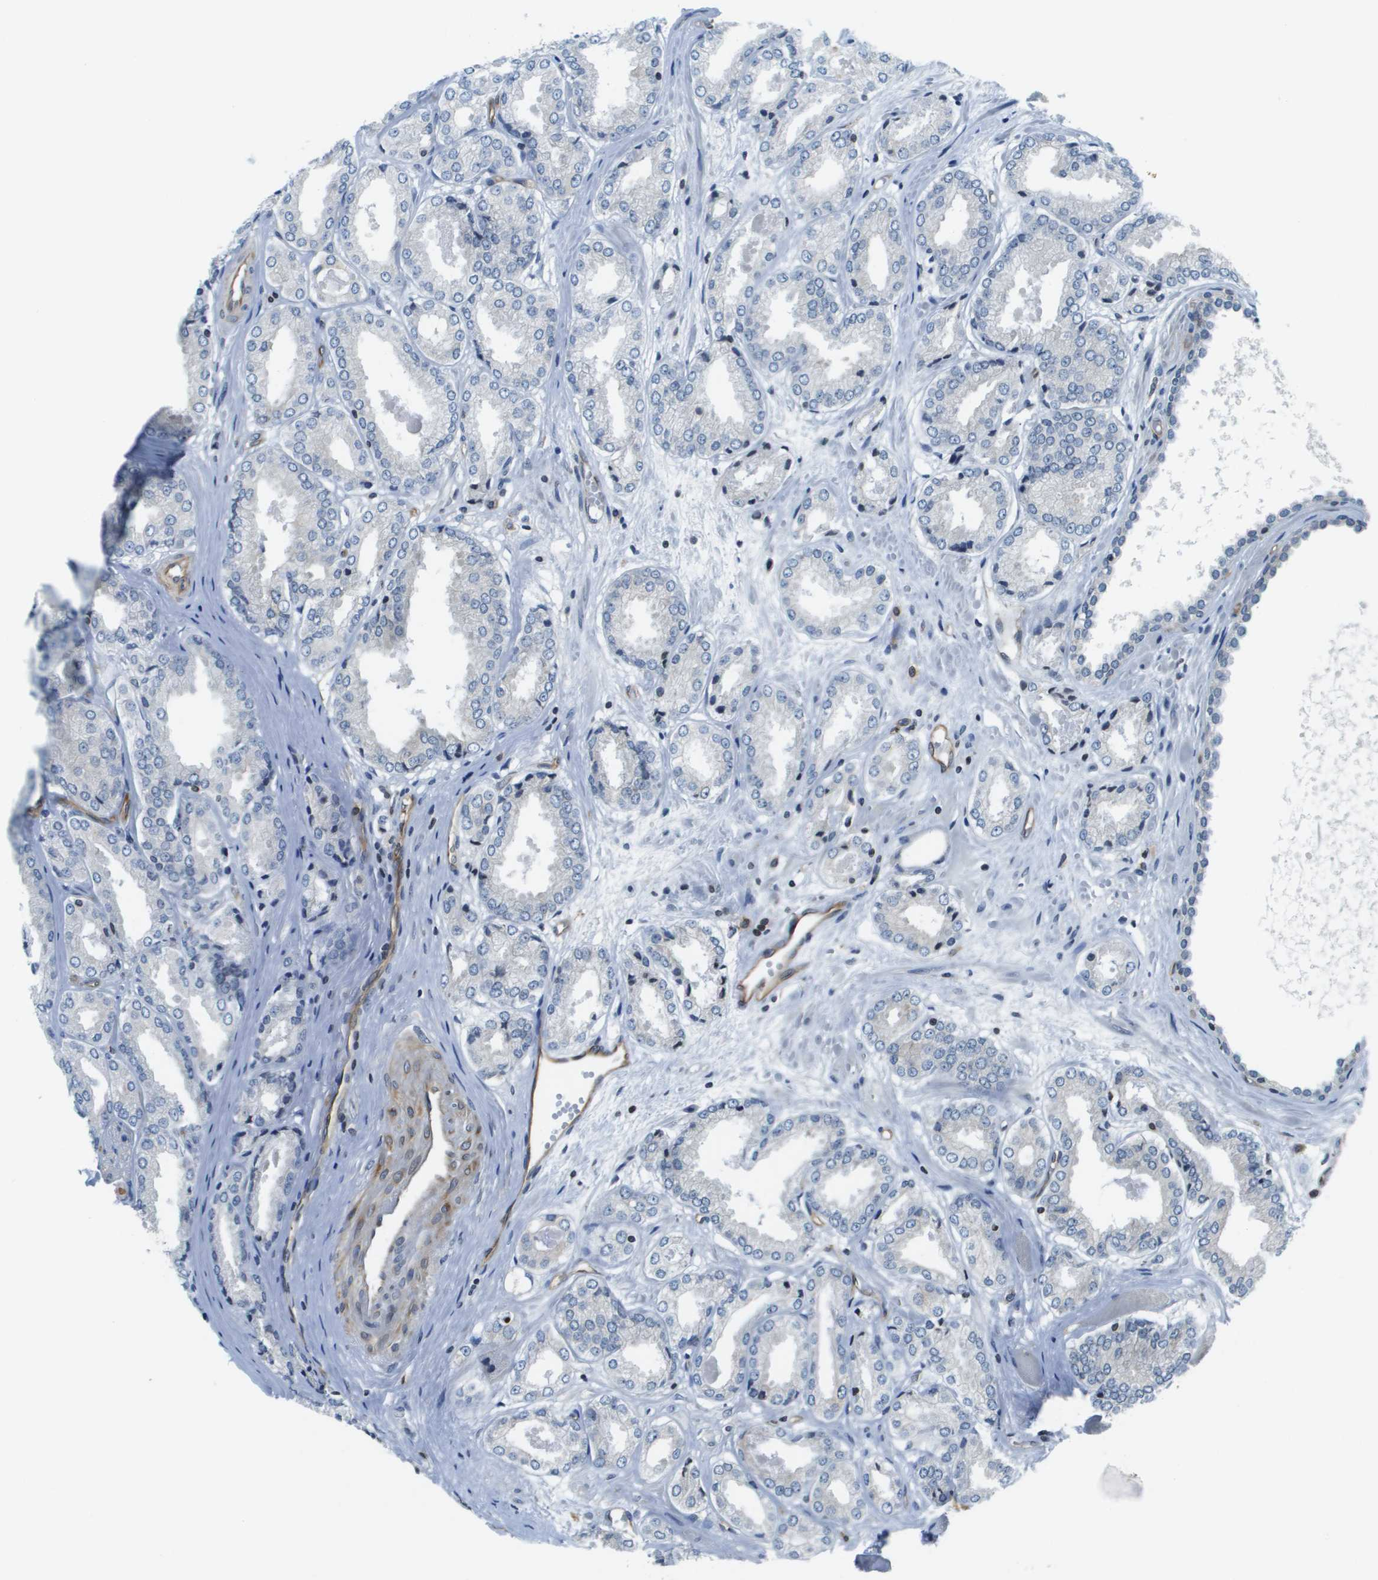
{"staining": {"intensity": "negative", "quantity": "none", "location": "none"}, "tissue": "prostate cancer", "cell_type": "Tumor cells", "image_type": "cancer", "snomed": [{"axis": "morphology", "description": "Adenocarcinoma, Low grade"}, {"axis": "topography", "description": "Prostate"}], "caption": "IHC photomicrograph of neoplastic tissue: human prostate adenocarcinoma (low-grade) stained with DAB shows no significant protein expression in tumor cells.", "gene": "ESYT1", "patient": {"sex": "male", "age": 57}}